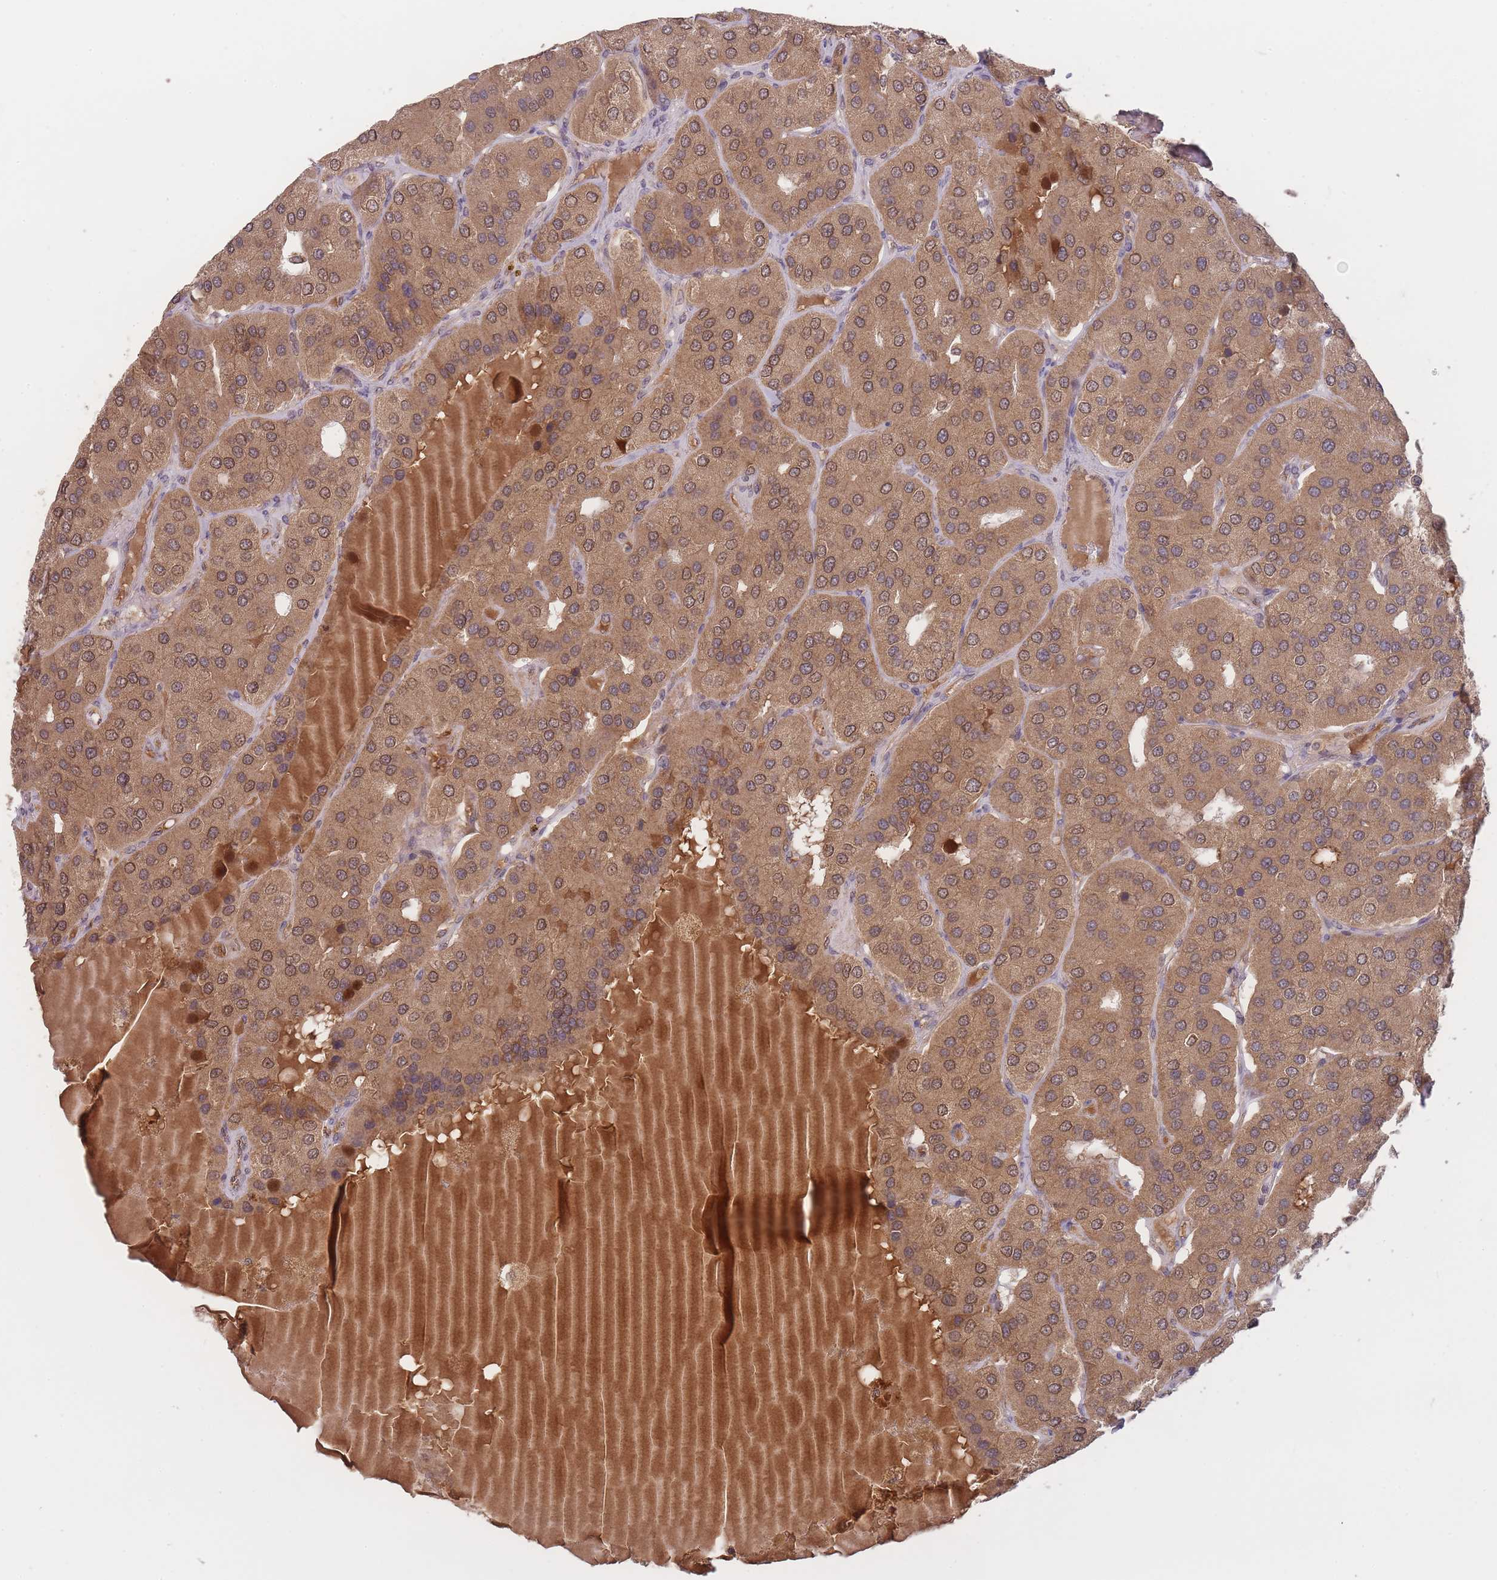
{"staining": {"intensity": "moderate", "quantity": ">75%", "location": "cytoplasmic/membranous,nuclear"}, "tissue": "parathyroid gland", "cell_type": "Glandular cells", "image_type": "normal", "snomed": [{"axis": "morphology", "description": "Normal tissue, NOS"}, {"axis": "morphology", "description": "Adenoma, NOS"}, {"axis": "topography", "description": "Parathyroid gland"}], "caption": "Unremarkable parathyroid gland was stained to show a protein in brown. There is medium levels of moderate cytoplasmic/membranous,nuclear expression in about >75% of glandular cells.", "gene": "PIP4P1", "patient": {"sex": "female", "age": 86}}